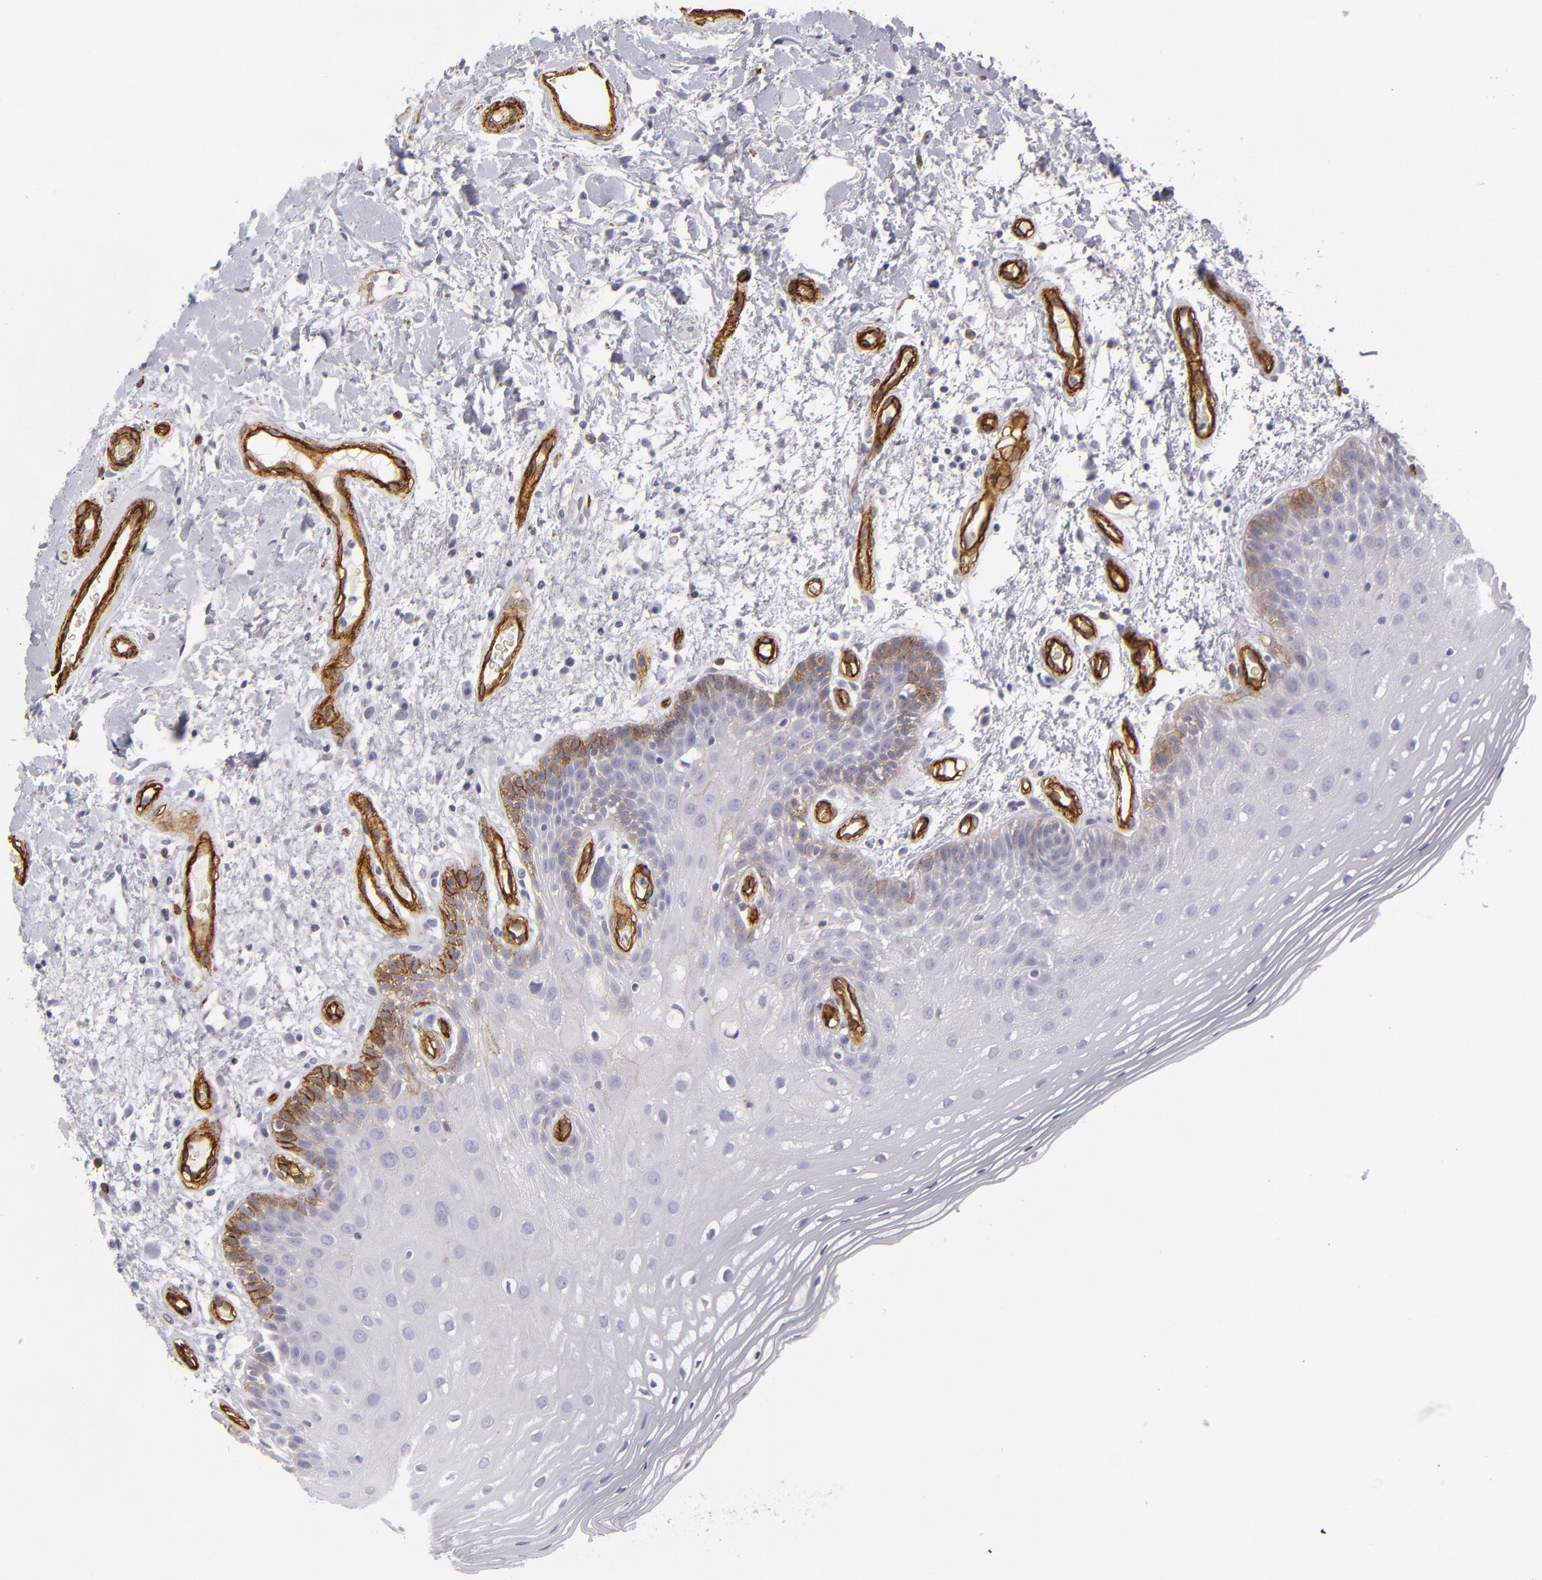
{"staining": {"intensity": "moderate", "quantity": "<25%", "location": "cytoplasmic/membranous"}, "tissue": "oral mucosa", "cell_type": "Squamous epithelial cells", "image_type": "normal", "snomed": [{"axis": "morphology", "description": "Normal tissue, NOS"}, {"axis": "morphology", "description": "Squamous cell carcinoma, NOS"}, {"axis": "topography", "description": "Skeletal muscle"}, {"axis": "topography", "description": "Oral tissue"}, {"axis": "topography", "description": "Head-Neck"}], "caption": "Unremarkable oral mucosa reveals moderate cytoplasmic/membranous expression in approximately <25% of squamous epithelial cells.", "gene": "MCAM", "patient": {"sex": "male", "age": 71}}